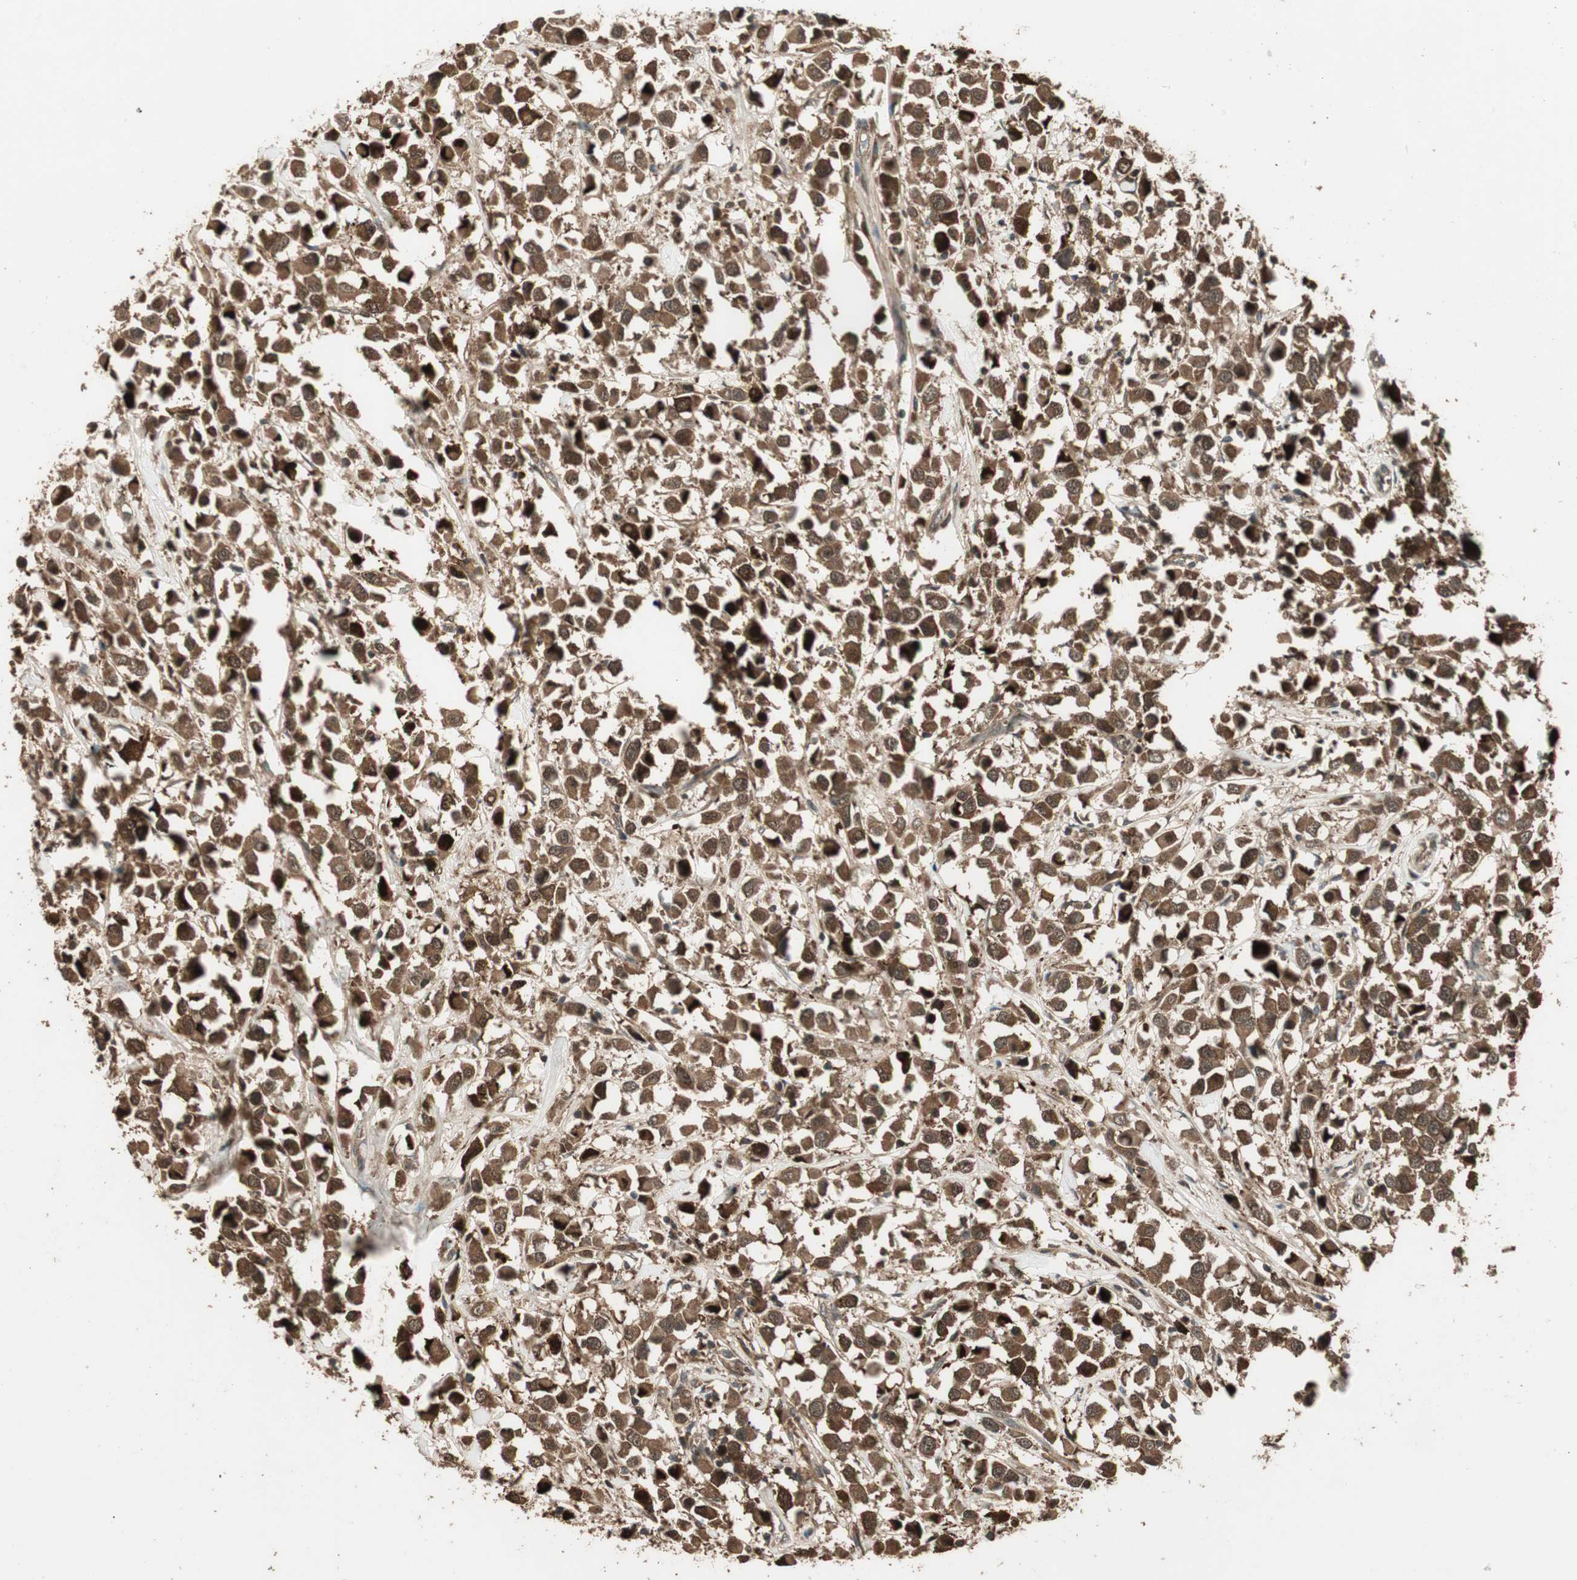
{"staining": {"intensity": "strong", "quantity": ">75%", "location": "cytoplasmic/membranous,nuclear"}, "tissue": "breast cancer", "cell_type": "Tumor cells", "image_type": "cancer", "snomed": [{"axis": "morphology", "description": "Duct carcinoma"}, {"axis": "topography", "description": "Breast"}], "caption": "Breast invasive ductal carcinoma was stained to show a protein in brown. There is high levels of strong cytoplasmic/membranous and nuclear staining in about >75% of tumor cells.", "gene": "CNOT4", "patient": {"sex": "female", "age": 61}}